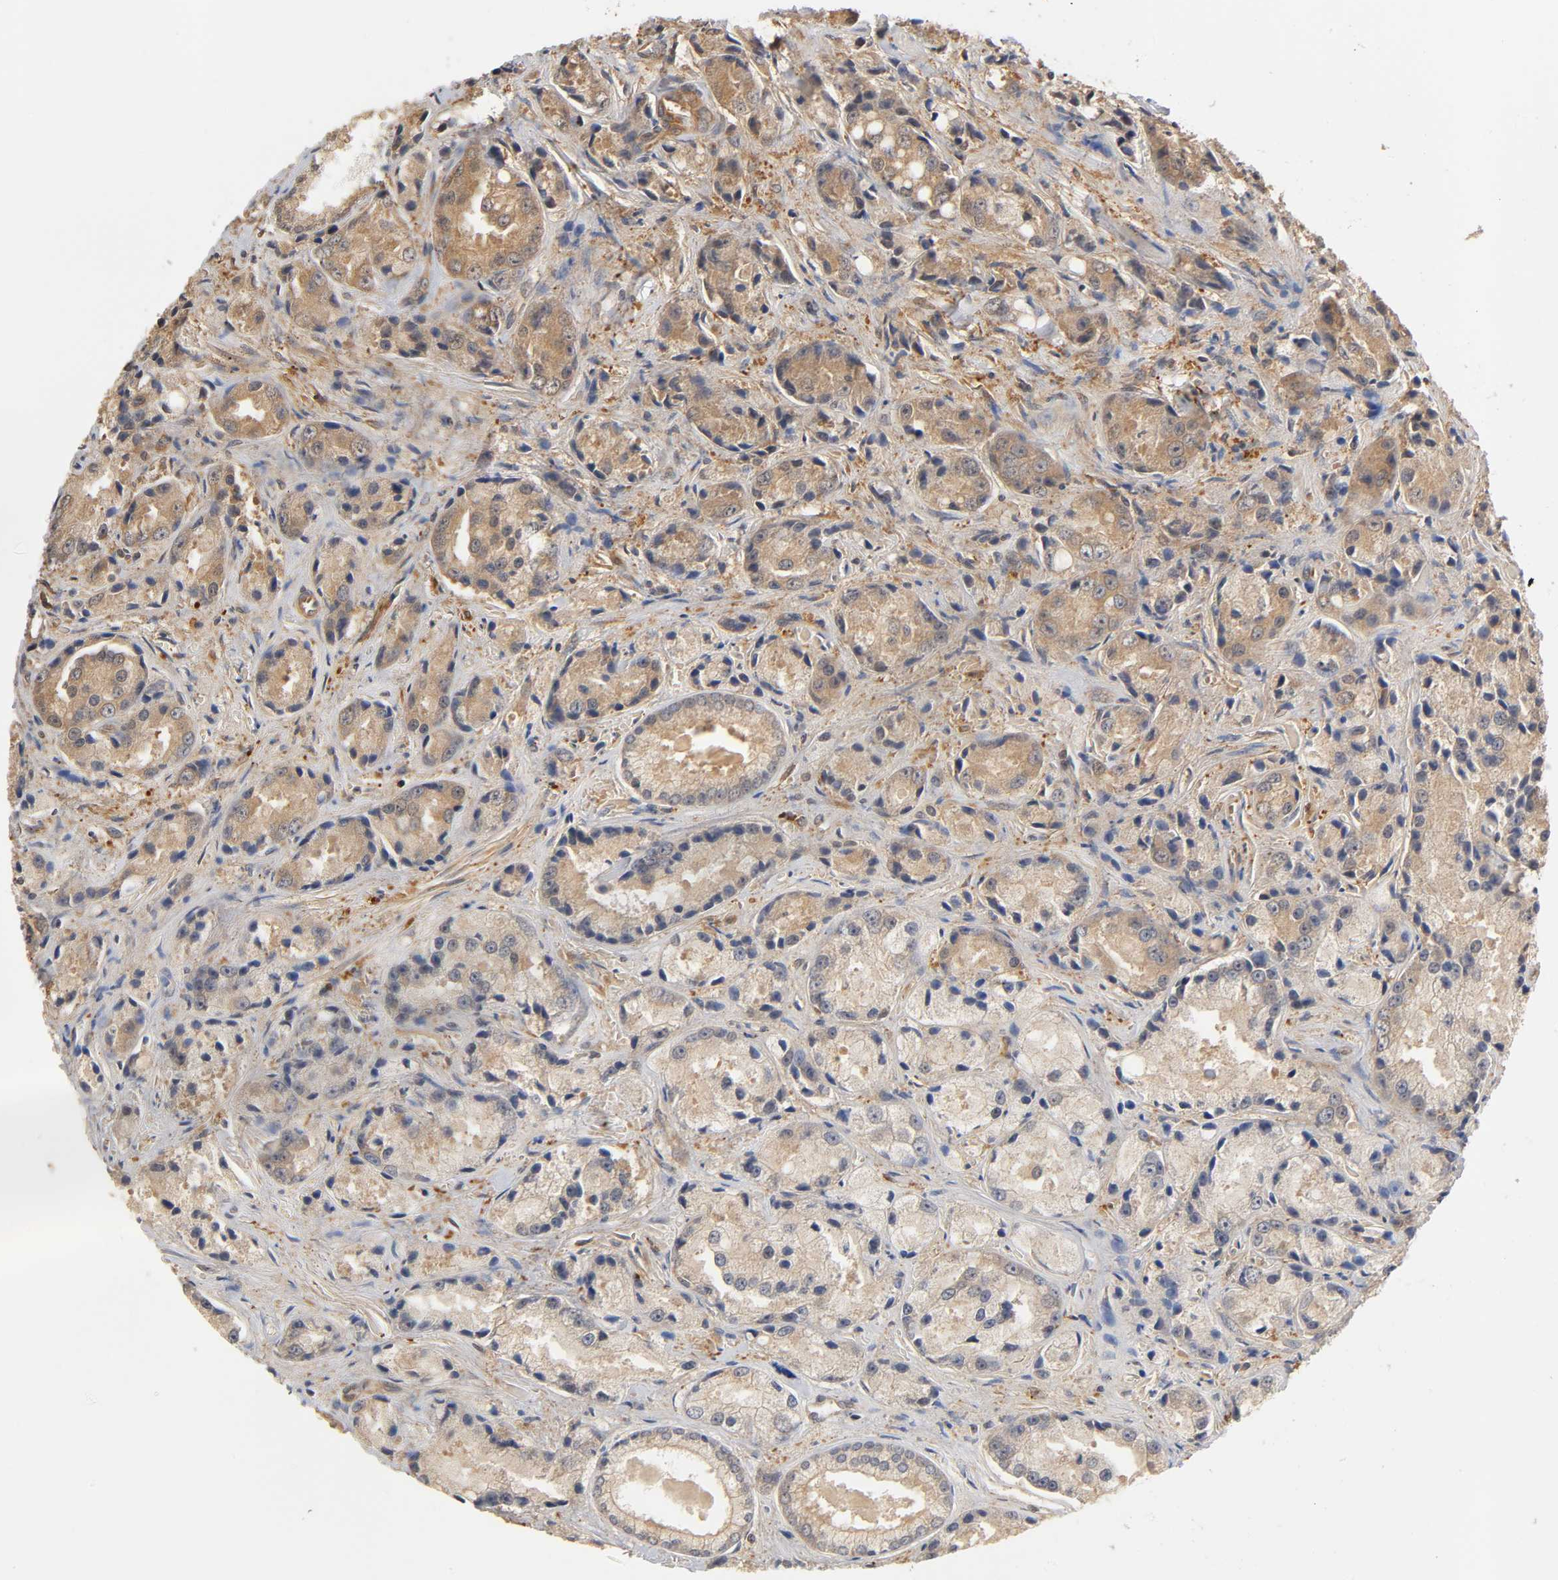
{"staining": {"intensity": "weak", "quantity": ">75%", "location": "cytoplasmic/membranous"}, "tissue": "prostate cancer", "cell_type": "Tumor cells", "image_type": "cancer", "snomed": [{"axis": "morphology", "description": "Adenocarcinoma, Low grade"}, {"axis": "topography", "description": "Prostate"}], "caption": "Weak cytoplasmic/membranous protein staining is present in about >75% of tumor cells in prostate low-grade adenocarcinoma. (Brightfield microscopy of DAB IHC at high magnification).", "gene": "PDE5A", "patient": {"sex": "male", "age": 64}}